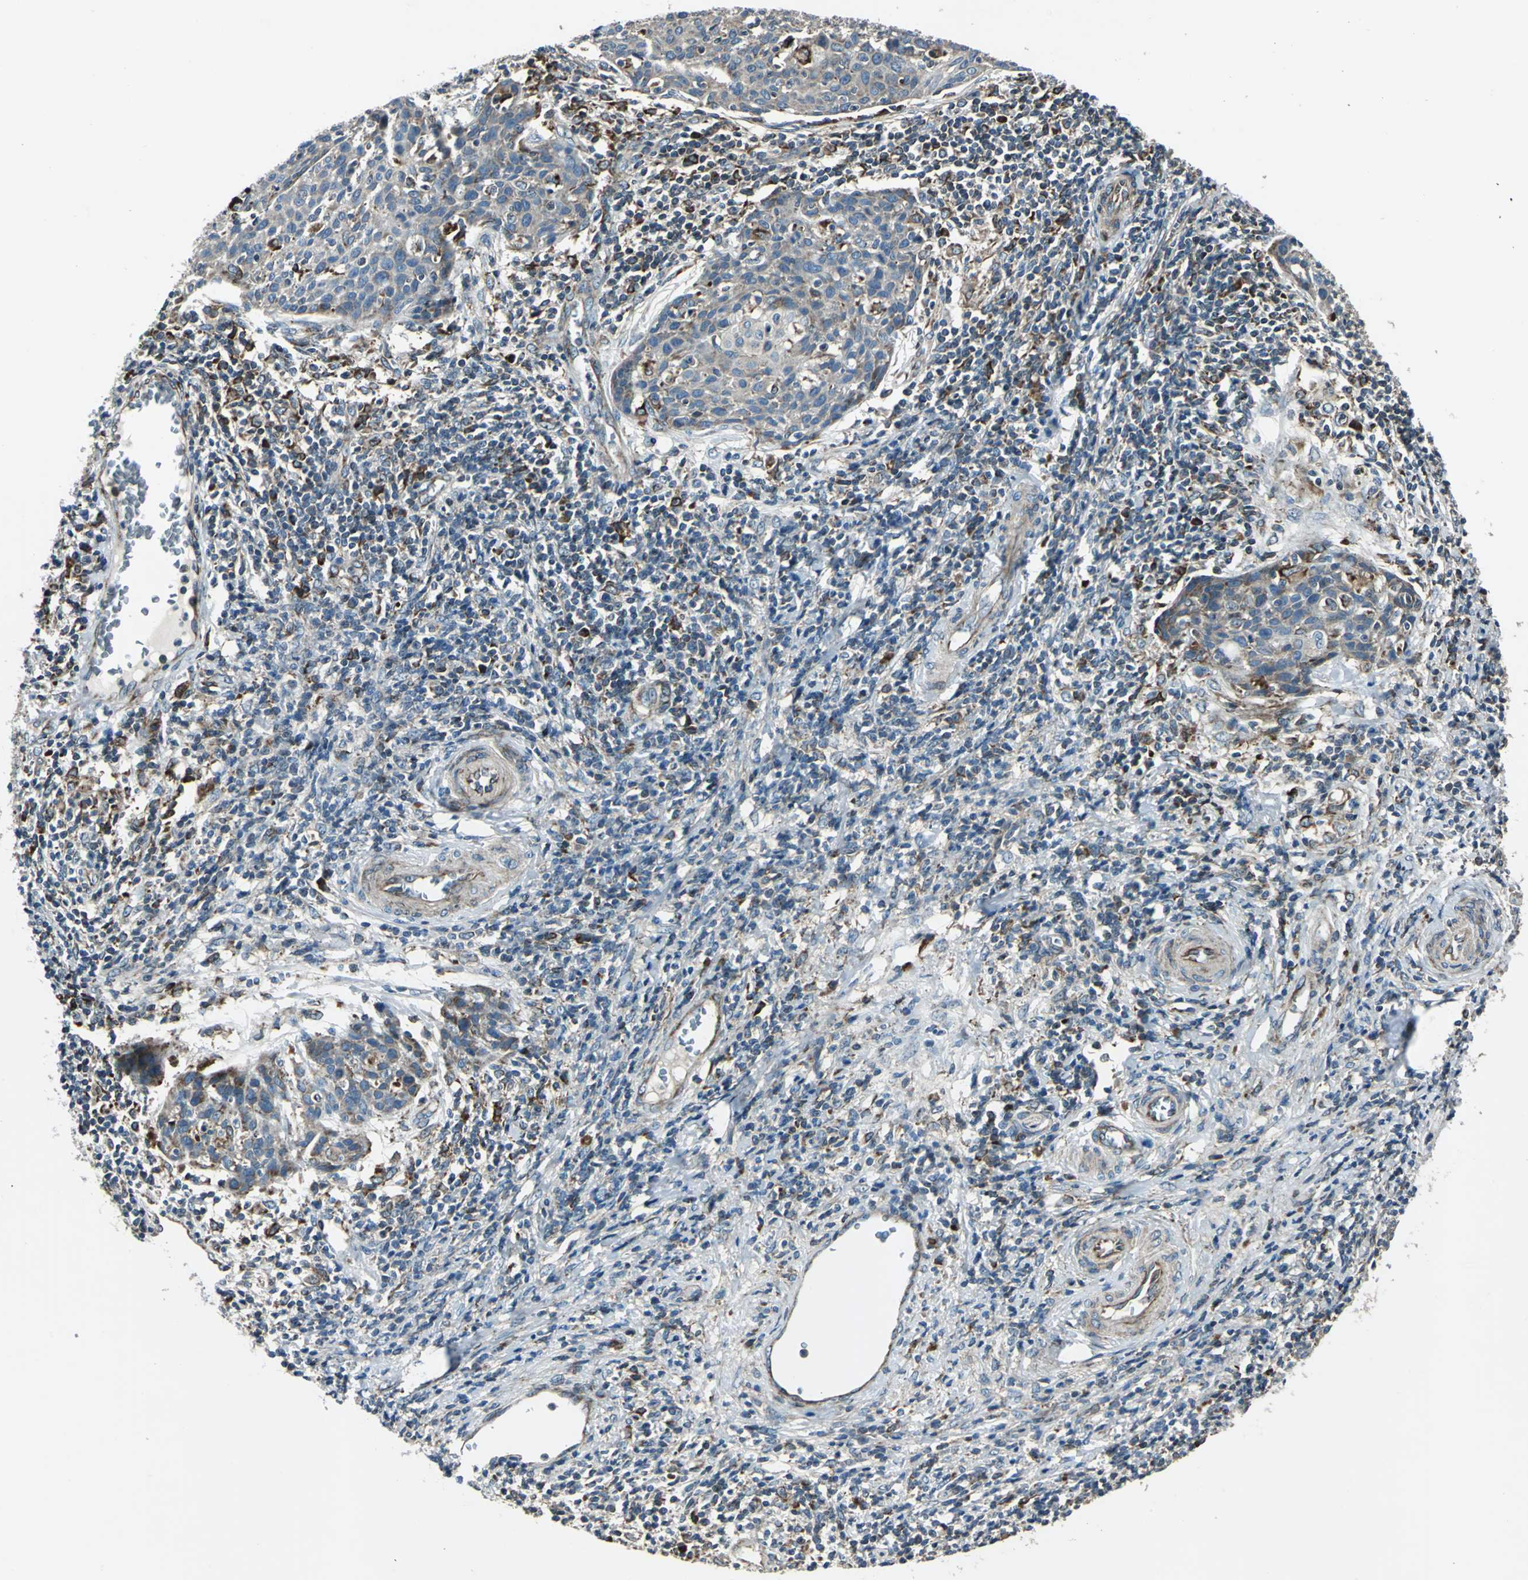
{"staining": {"intensity": "weak", "quantity": "25%-75%", "location": "cytoplasmic/membranous"}, "tissue": "cervical cancer", "cell_type": "Tumor cells", "image_type": "cancer", "snomed": [{"axis": "morphology", "description": "Squamous cell carcinoma, NOS"}, {"axis": "topography", "description": "Cervix"}], "caption": "Human cervical squamous cell carcinoma stained with a brown dye reveals weak cytoplasmic/membranous positive expression in about 25%-75% of tumor cells.", "gene": "HTATIP2", "patient": {"sex": "female", "age": 38}}